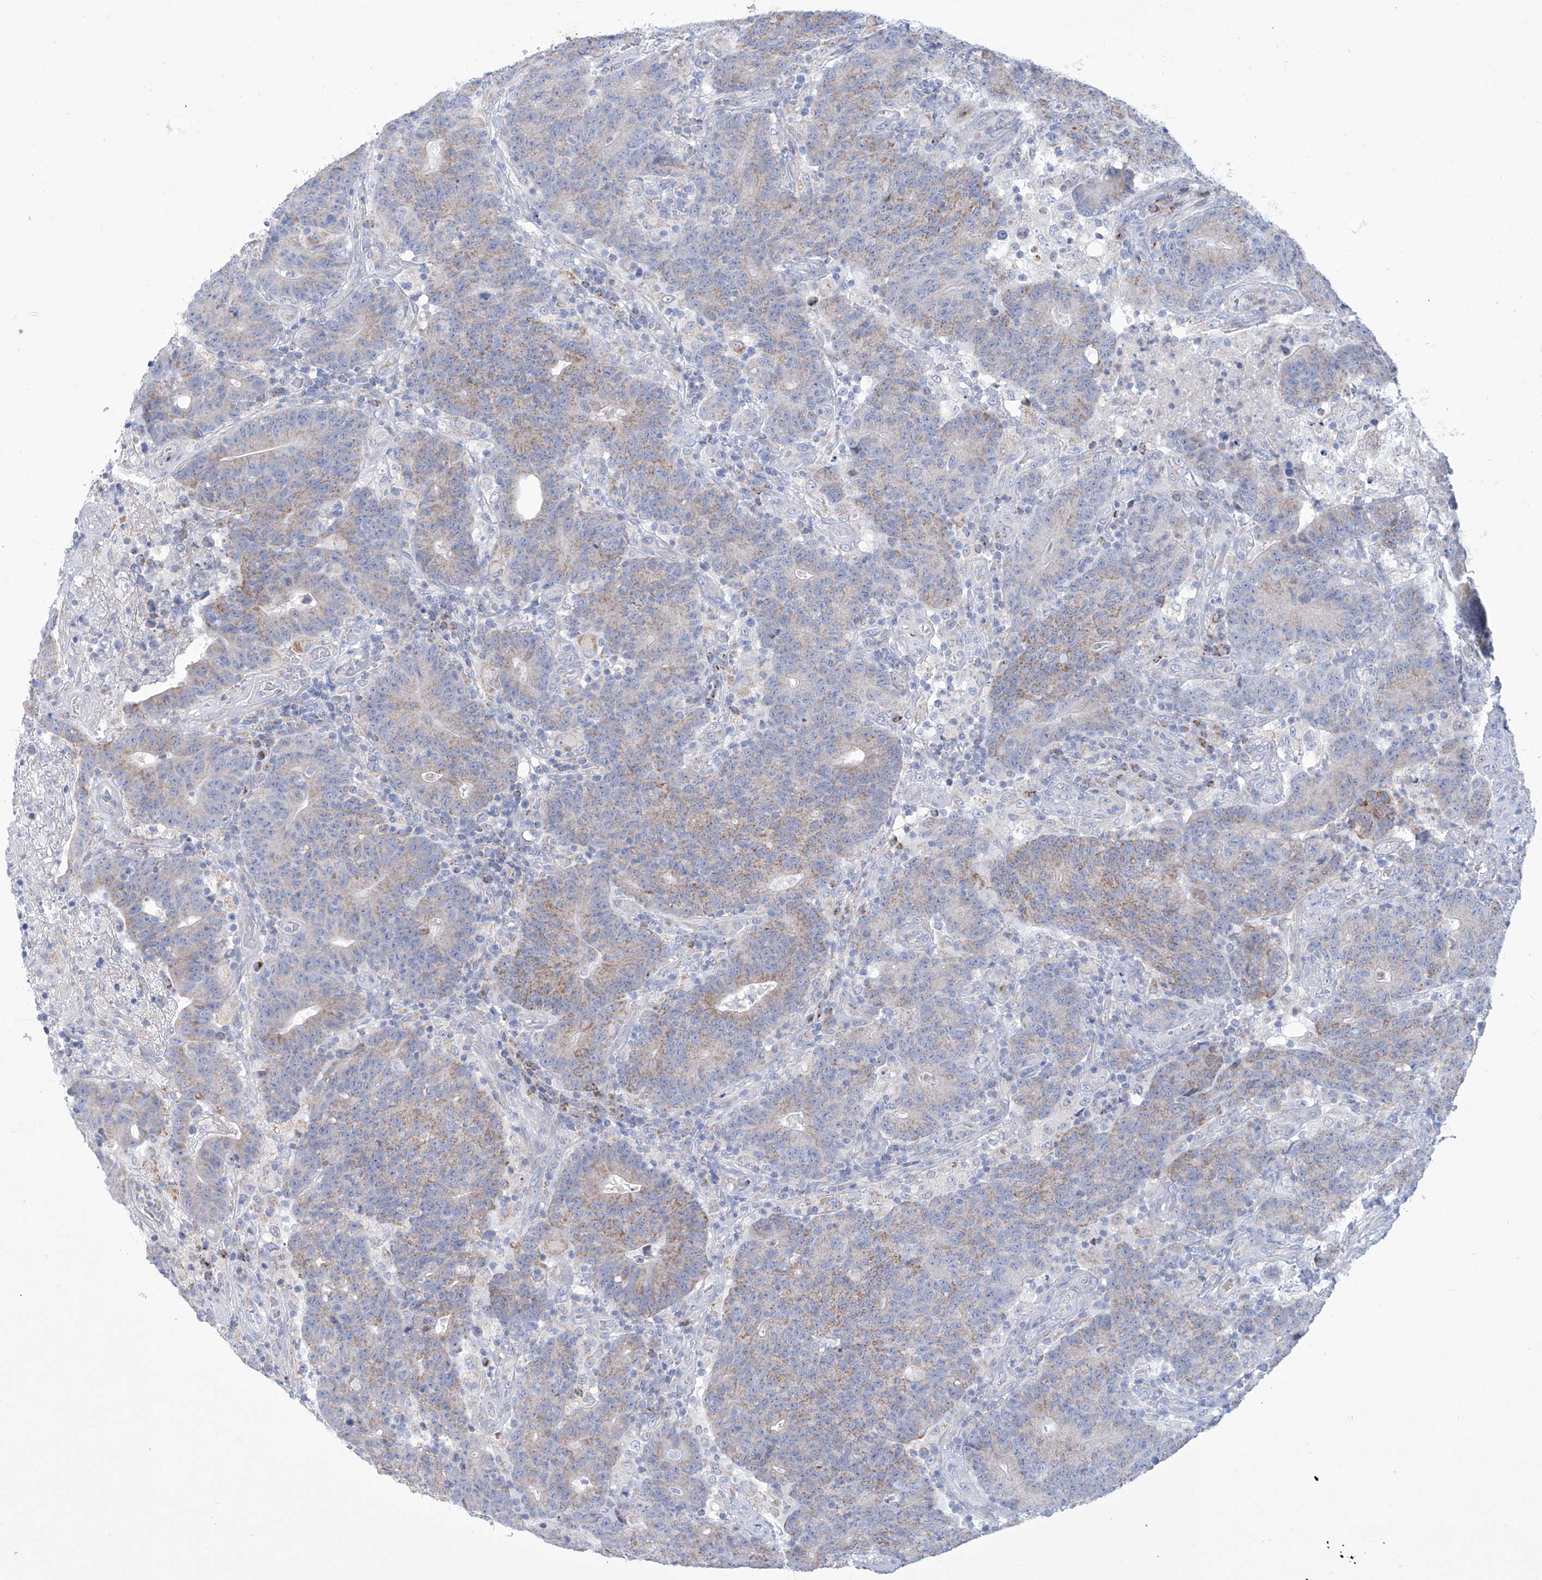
{"staining": {"intensity": "weak", "quantity": "25%-75%", "location": "cytoplasmic/membranous"}, "tissue": "colorectal cancer", "cell_type": "Tumor cells", "image_type": "cancer", "snomed": [{"axis": "morphology", "description": "Normal tissue, NOS"}, {"axis": "morphology", "description": "Adenocarcinoma, NOS"}, {"axis": "topography", "description": "Colon"}], "caption": "Immunohistochemical staining of colorectal adenocarcinoma demonstrates low levels of weak cytoplasmic/membranous protein positivity in approximately 25%-75% of tumor cells. (DAB = brown stain, brightfield microscopy at high magnification).", "gene": "ALDH6A1", "patient": {"sex": "female", "age": 75}}